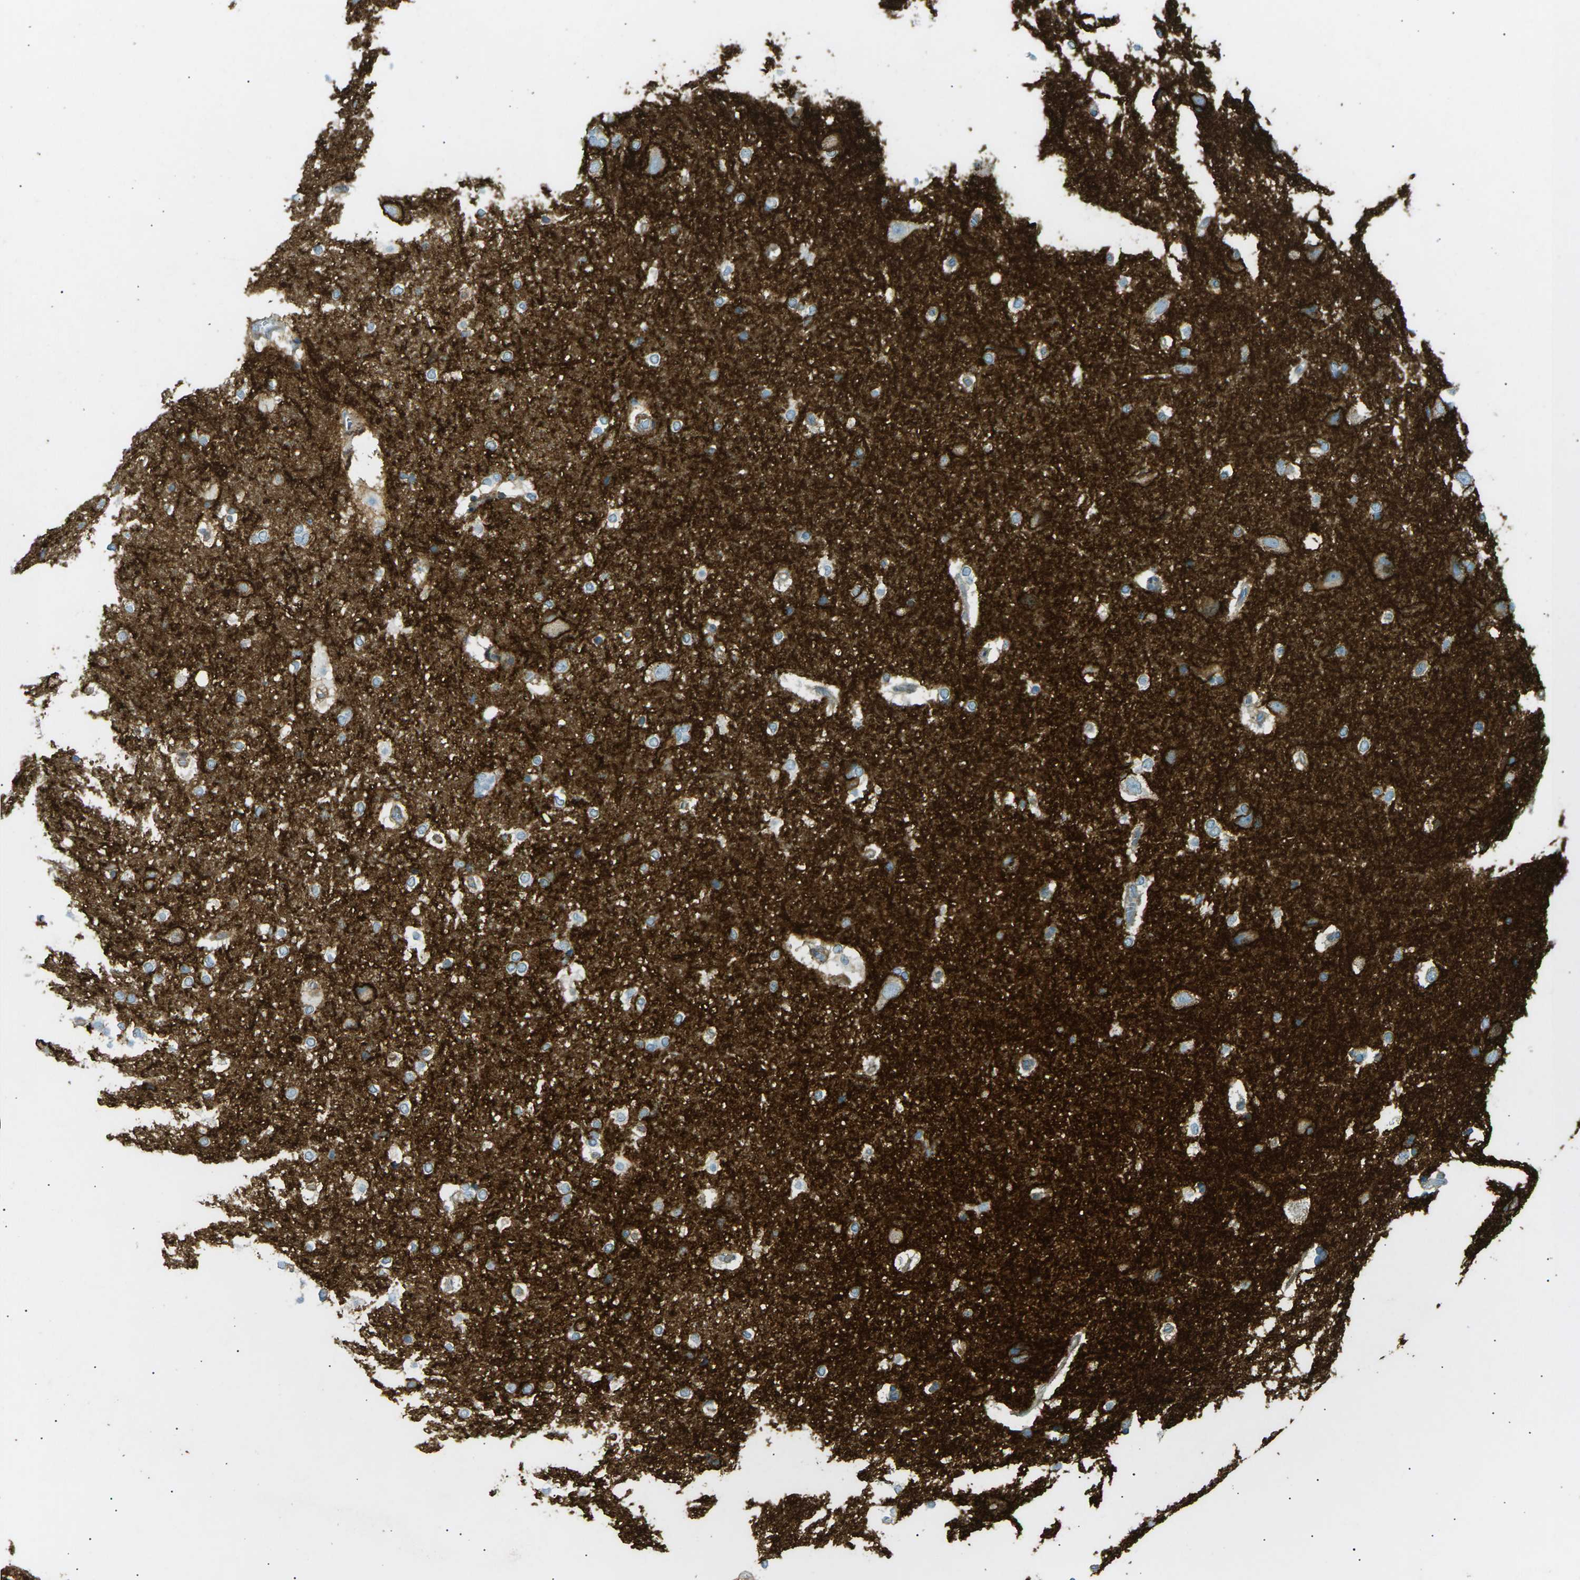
{"staining": {"intensity": "moderate", "quantity": "<25%", "location": "cytoplasmic/membranous"}, "tissue": "hippocampus", "cell_type": "Glial cells", "image_type": "normal", "snomed": [{"axis": "morphology", "description": "Normal tissue, NOS"}, {"axis": "topography", "description": "Hippocampus"}], "caption": "Immunohistochemistry image of unremarkable human hippocampus stained for a protein (brown), which demonstrates low levels of moderate cytoplasmic/membranous expression in approximately <25% of glial cells.", "gene": "ATP2B4", "patient": {"sex": "female", "age": 19}}